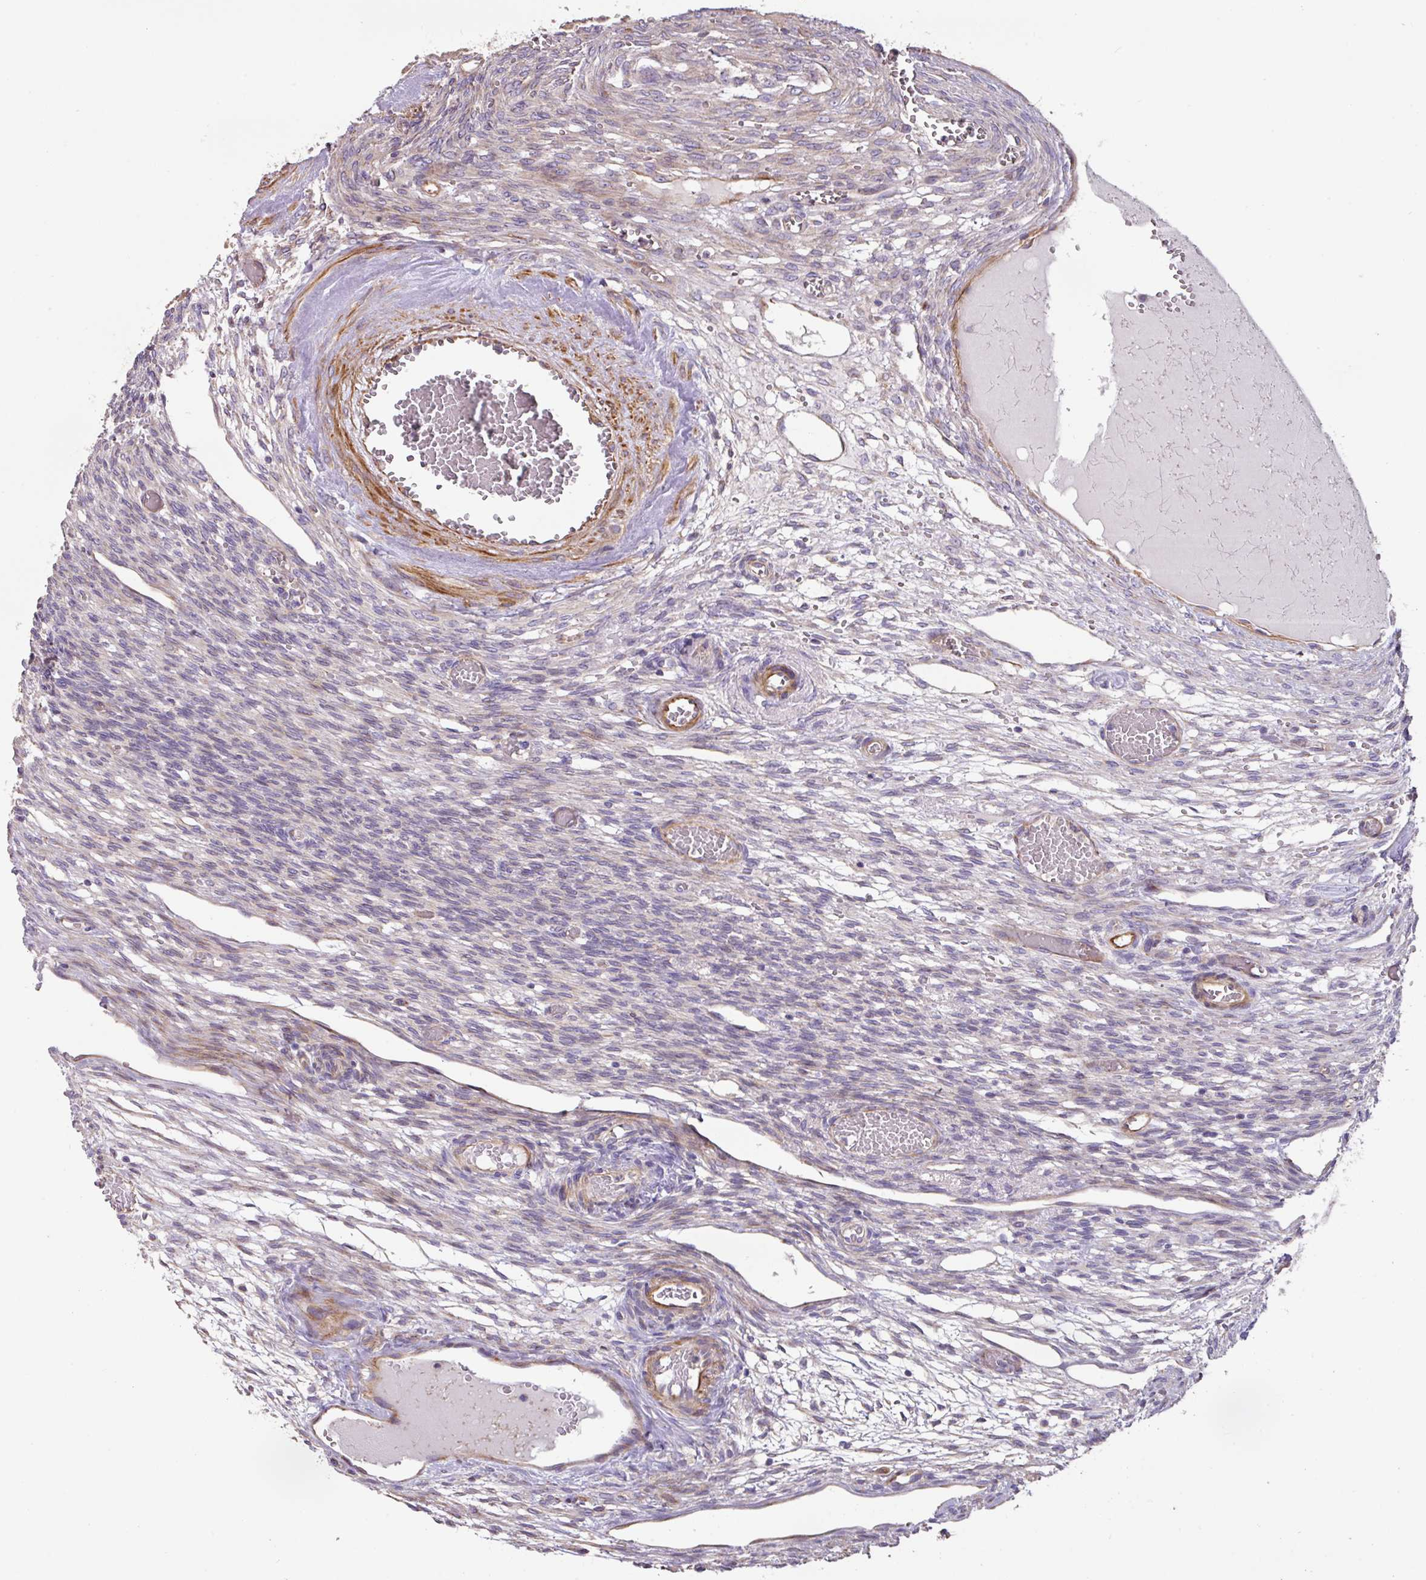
{"staining": {"intensity": "moderate", "quantity": ">75%", "location": "cytoplasmic/membranous"}, "tissue": "ovary", "cell_type": "Follicle cells", "image_type": "normal", "snomed": [{"axis": "morphology", "description": "Normal tissue, NOS"}, {"axis": "topography", "description": "Ovary"}], "caption": "Immunohistochemical staining of benign human ovary exhibits >75% levels of moderate cytoplasmic/membranous protein expression in approximately >75% of follicle cells. (DAB (3,3'-diaminobenzidine) IHC, brown staining for protein, blue staining for nuclei).", "gene": "MRRF", "patient": {"sex": "female", "age": 67}}